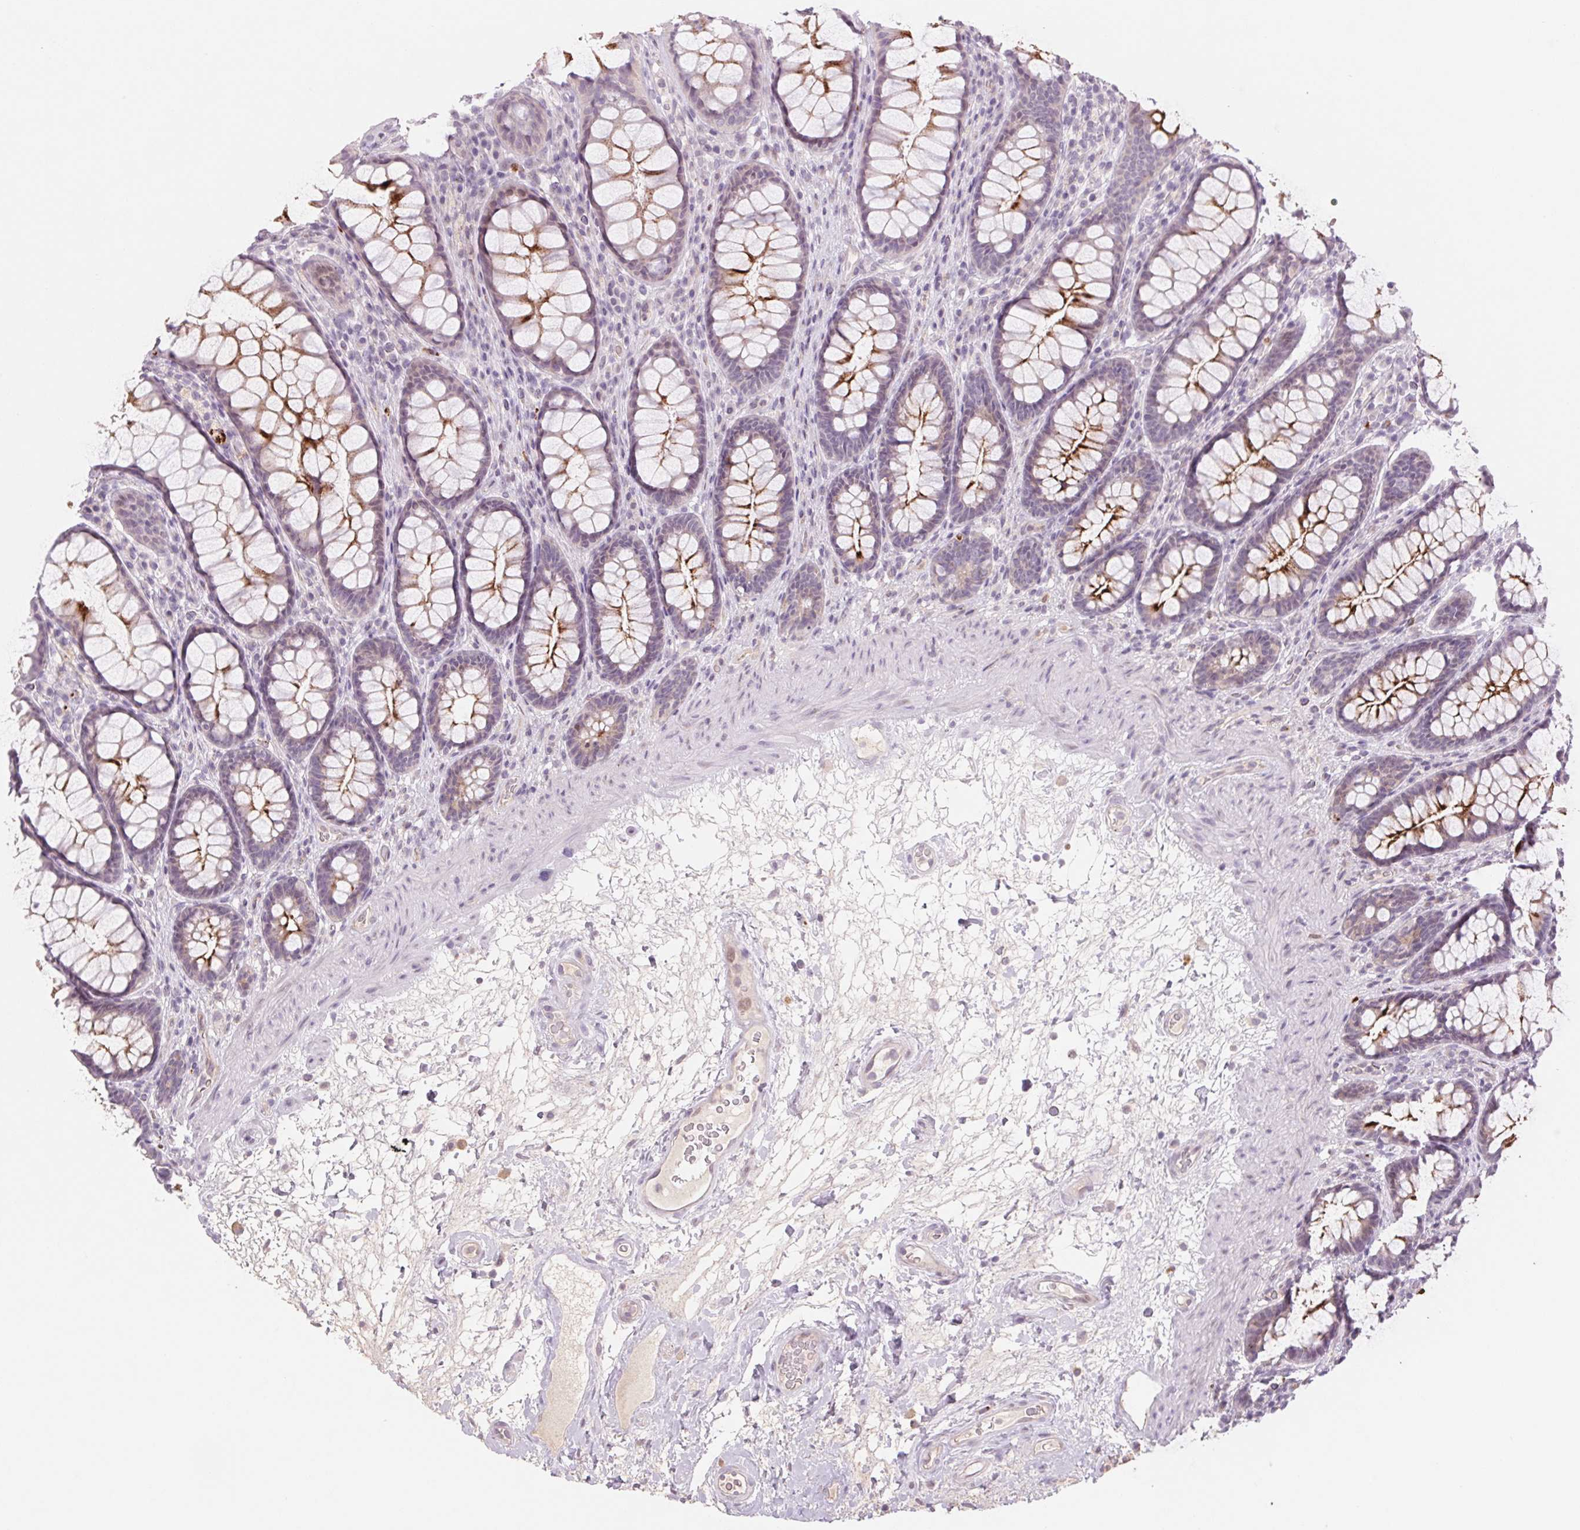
{"staining": {"intensity": "strong", "quantity": "25%-75%", "location": "cytoplasmic/membranous"}, "tissue": "rectum", "cell_type": "Glandular cells", "image_type": "normal", "snomed": [{"axis": "morphology", "description": "Normal tissue, NOS"}, {"axis": "topography", "description": "Rectum"}], "caption": "An immunohistochemistry photomicrograph of unremarkable tissue is shown. Protein staining in brown shows strong cytoplasmic/membranous positivity in rectum within glandular cells.", "gene": "KRT1", "patient": {"sex": "male", "age": 72}}